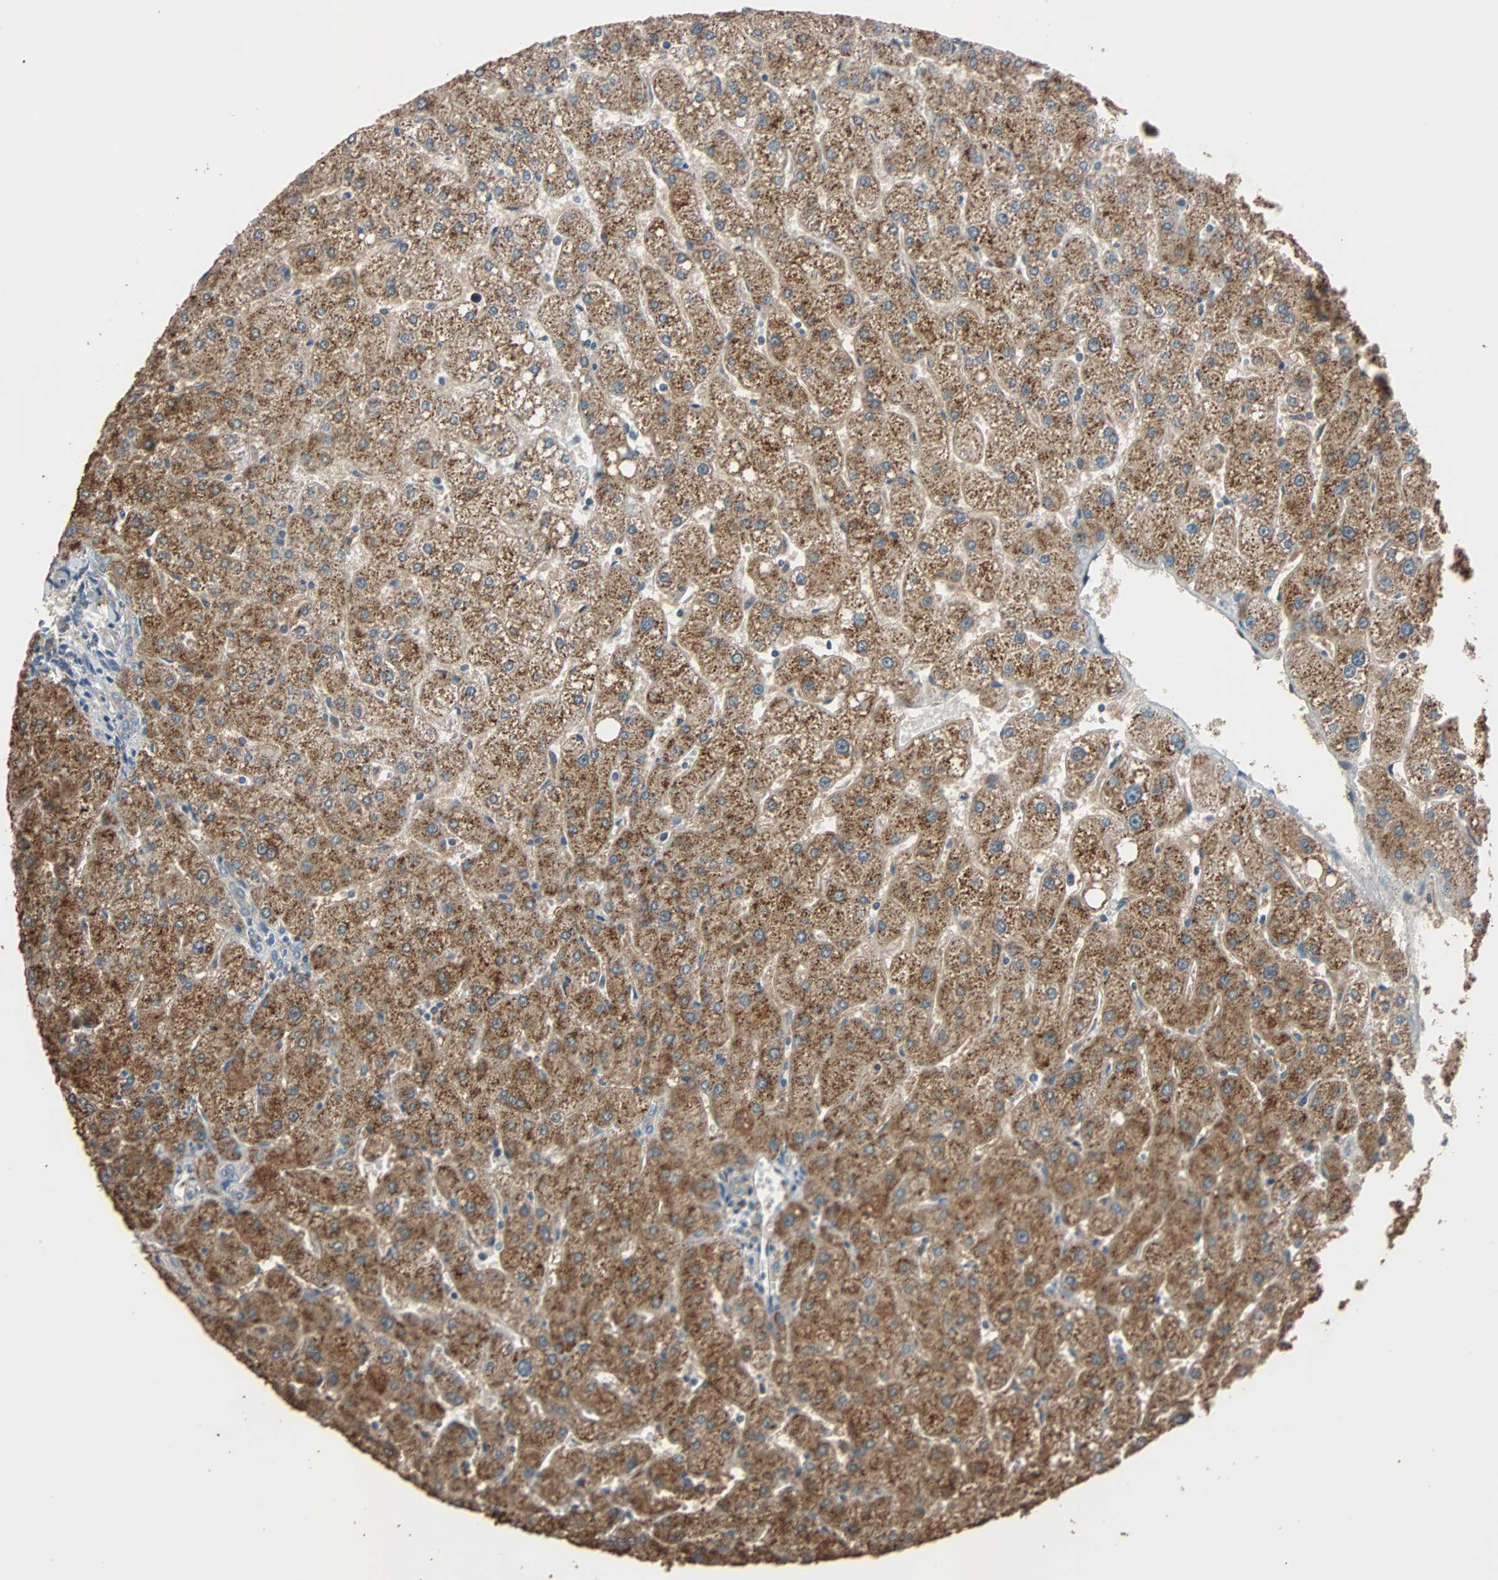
{"staining": {"intensity": "moderate", "quantity": ">75%", "location": "cytoplasmic/membranous"}, "tissue": "liver", "cell_type": "Cholangiocytes", "image_type": "normal", "snomed": [{"axis": "morphology", "description": "Normal tissue, NOS"}, {"axis": "topography", "description": "Liver"}], "caption": "IHC image of benign human liver stained for a protein (brown), which shows medium levels of moderate cytoplasmic/membranous positivity in about >75% of cholangiocytes.", "gene": "PHYH", "patient": {"sex": "male", "age": 67}}